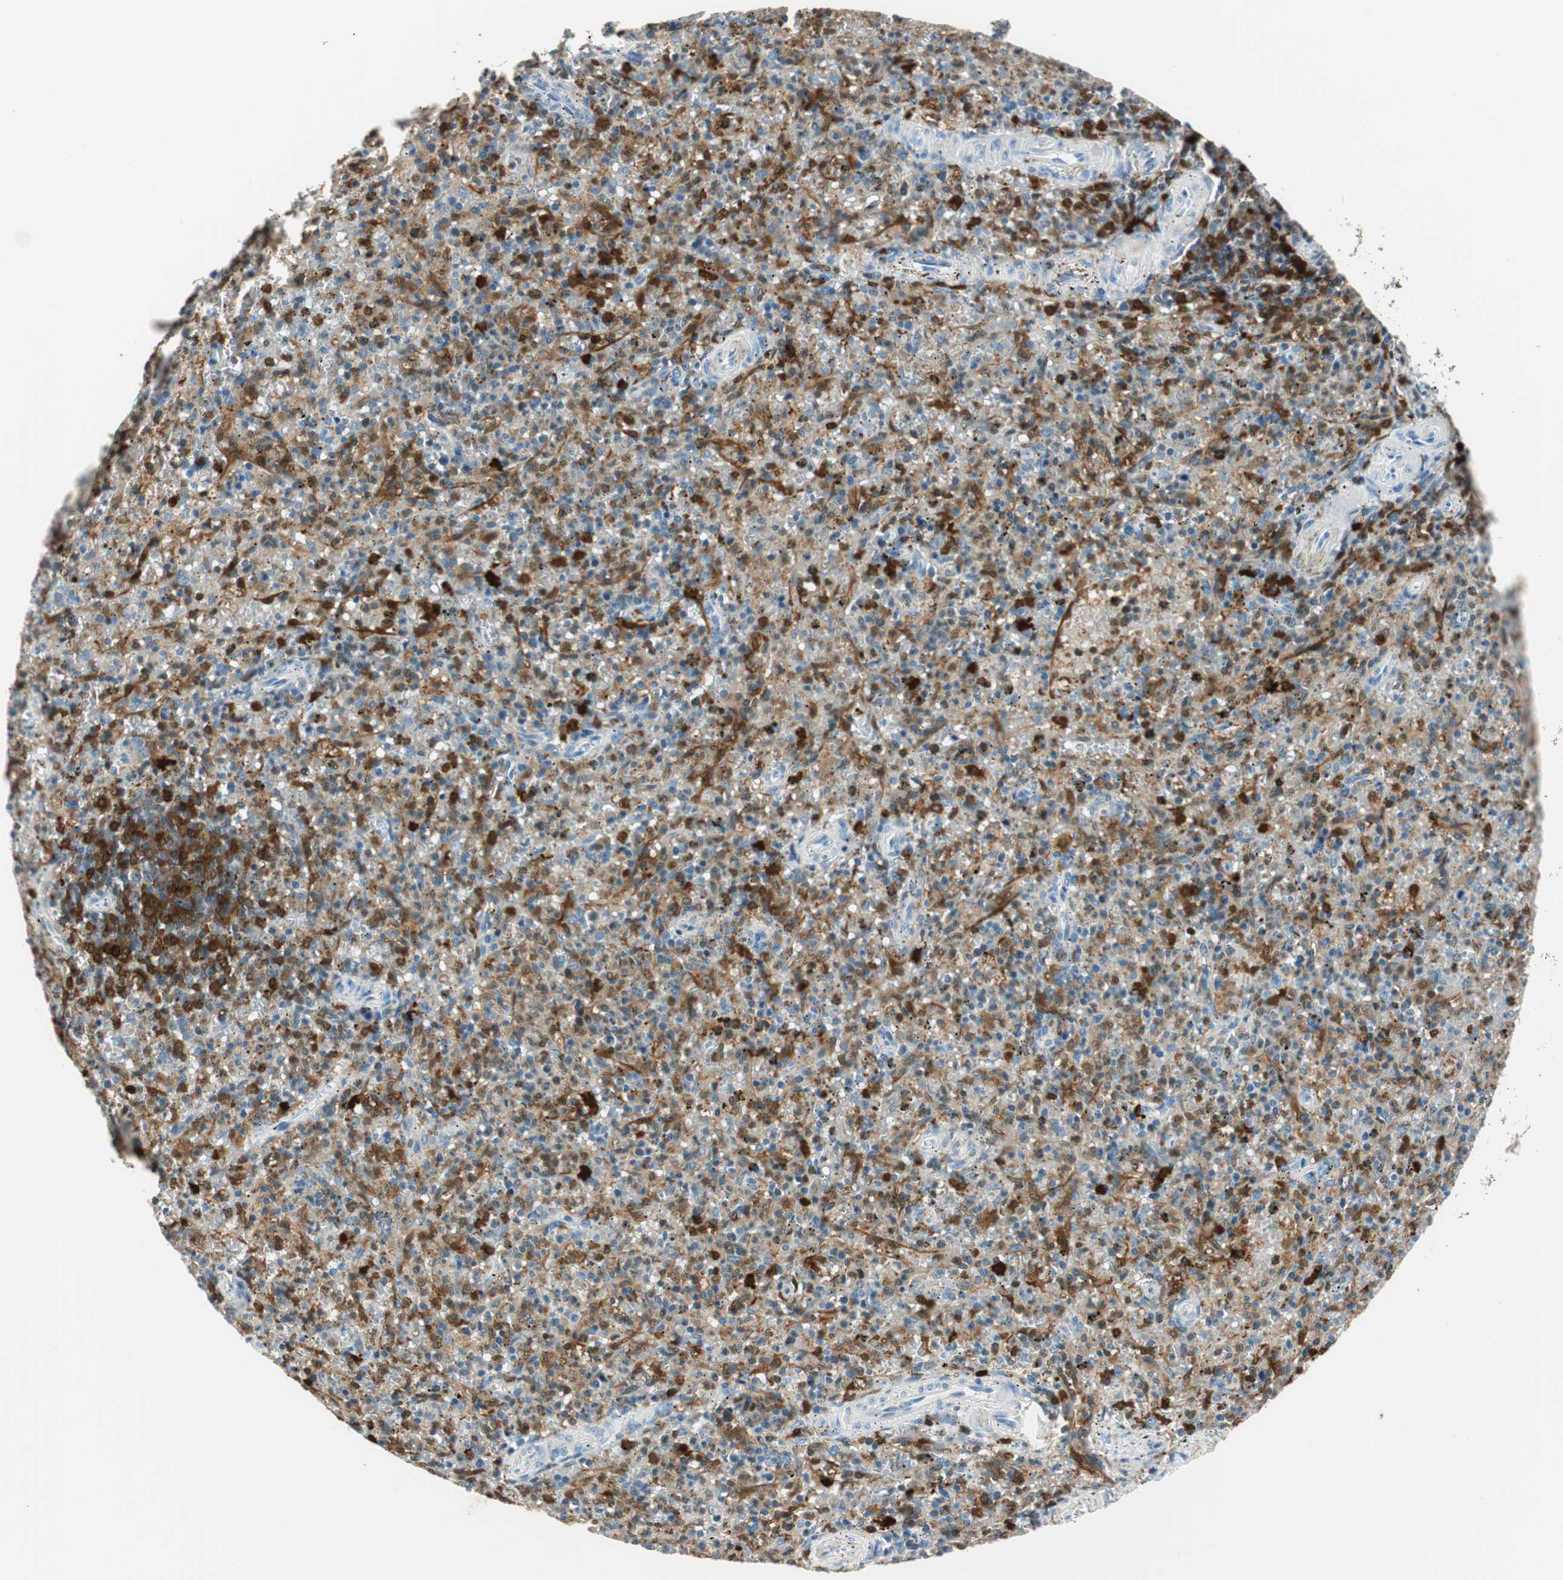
{"staining": {"intensity": "moderate", "quantity": ">75%", "location": "cytoplasmic/membranous"}, "tissue": "spleen", "cell_type": "Cells in red pulp", "image_type": "normal", "snomed": [{"axis": "morphology", "description": "Normal tissue, NOS"}, {"axis": "topography", "description": "Spleen"}], "caption": "Spleen stained with immunohistochemistry shows moderate cytoplasmic/membranous expression in about >75% of cells in red pulp.", "gene": "COTL1", "patient": {"sex": "male", "age": 72}}